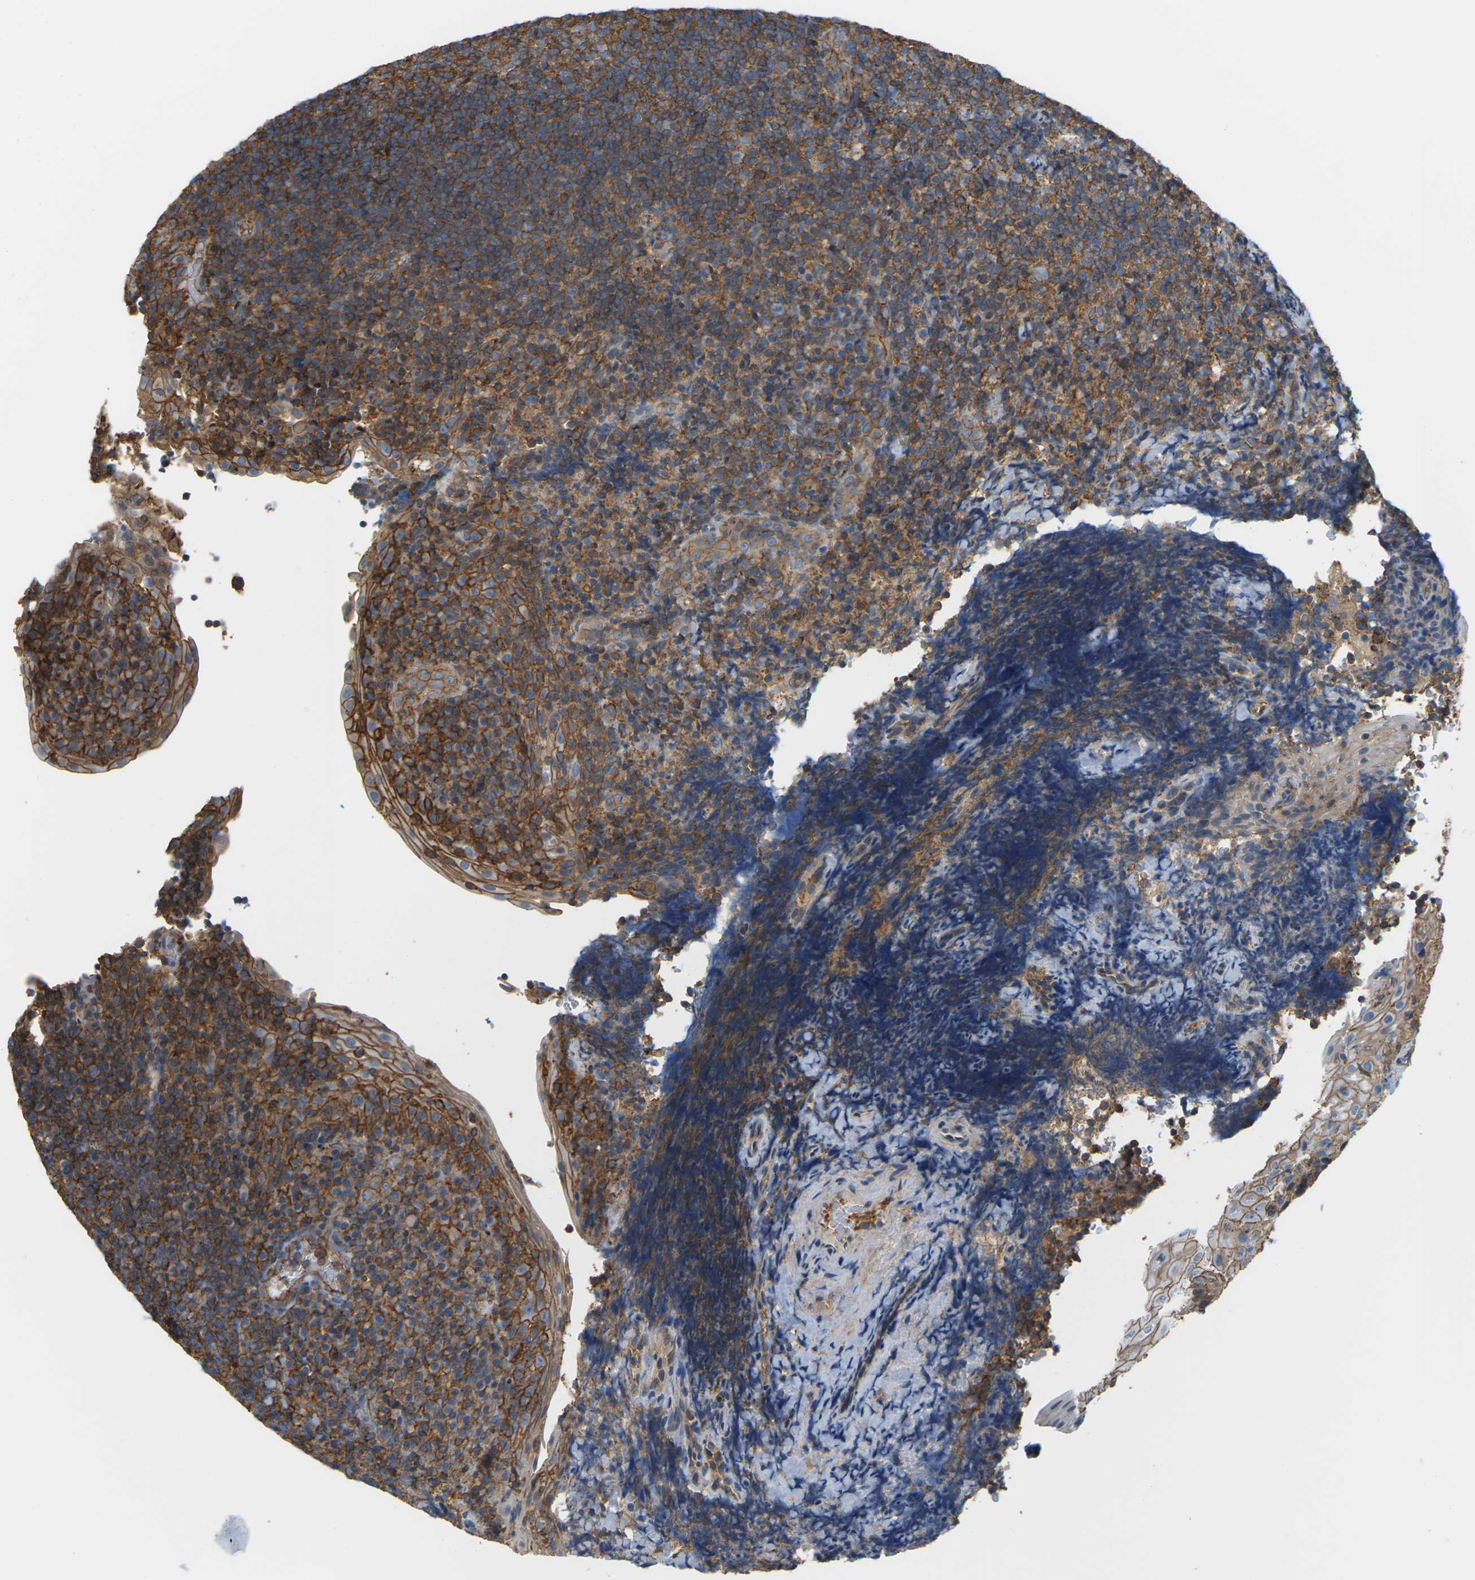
{"staining": {"intensity": "moderate", "quantity": ">75%", "location": "cytoplasmic/membranous"}, "tissue": "tonsil", "cell_type": "Germinal center cells", "image_type": "normal", "snomed": [{"axis": "morphology", "description": "Normal tissue, NOS"}, {"axis": "topography", "description": "Tonsil"}], "caption": "Brown immunohistochemical staining in benign tonsil demonstrates moderate cytoplasmic/membranous positivity in approximately >75% of germinal center cells.", "gene": "IQGAP1", "patient": {"sex": "male", "age": 37}}